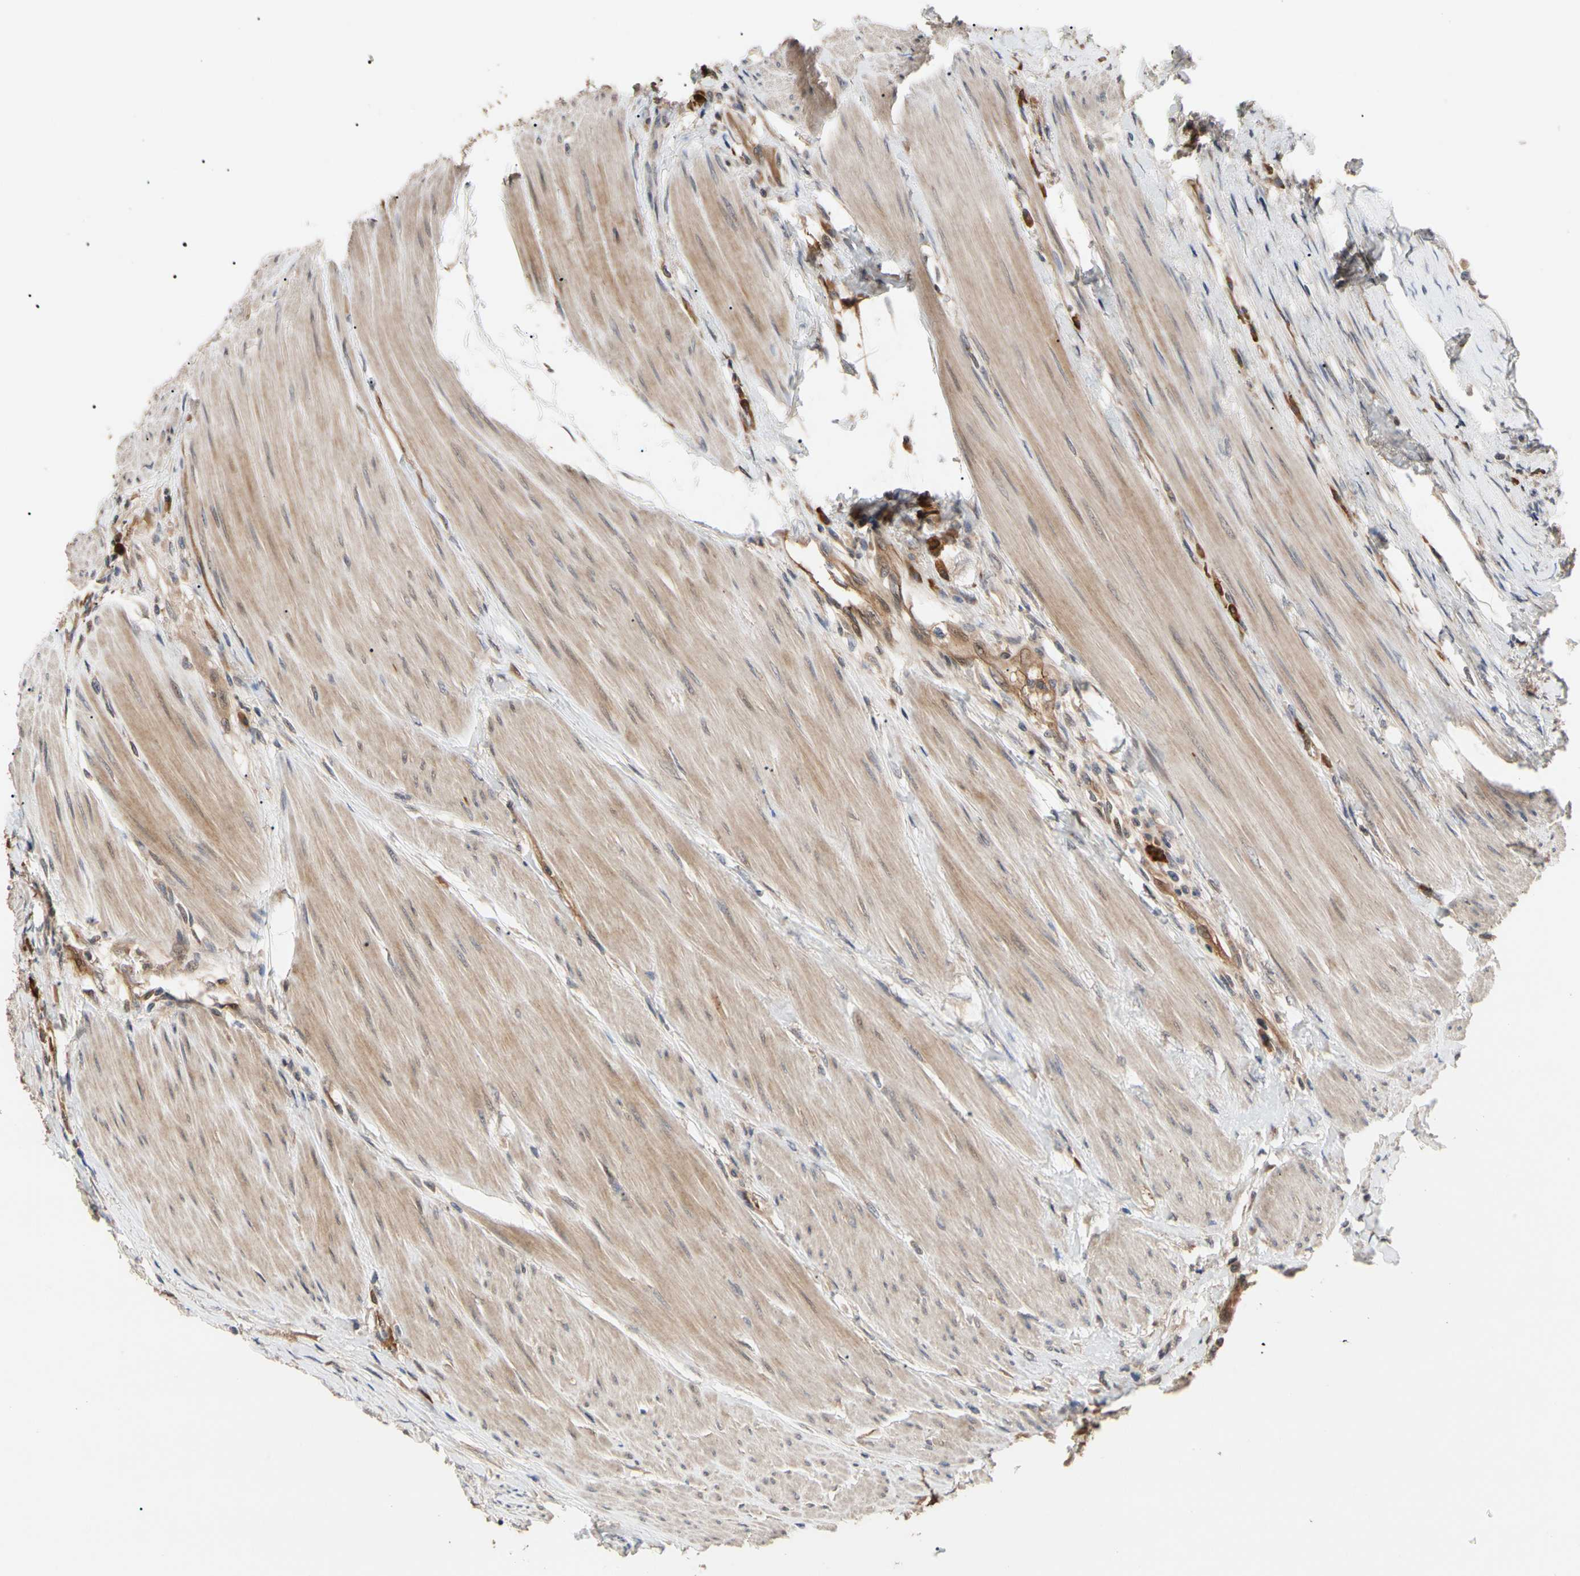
{"staining": {"intensity": "moderate", "quantity": ">75%", "location": "cytoplasmic/membranous"}, "tissue": "colorectal cancer", "cell_type": "Tumor cells", "image_type": "cancer", "snomed": [{"axis": "morphology", "description": "Adenocarcinoma, NOS"}, {"axis": "topography", "description": "Rectum"}], "caption": "Immunohistochemistry photomicrograph of neoplastic tissue: human colorectal cancer stained using immunohistochemistry (IHC) demonstrates medium levels of moderate protein expression localized specifically in the cytoplasmic/membranous of tumor cells, appearing as a cytoplasmic/membranous brown color.", "gene": "CYTIP", "patient": {"sex": "male", "age": 63}}